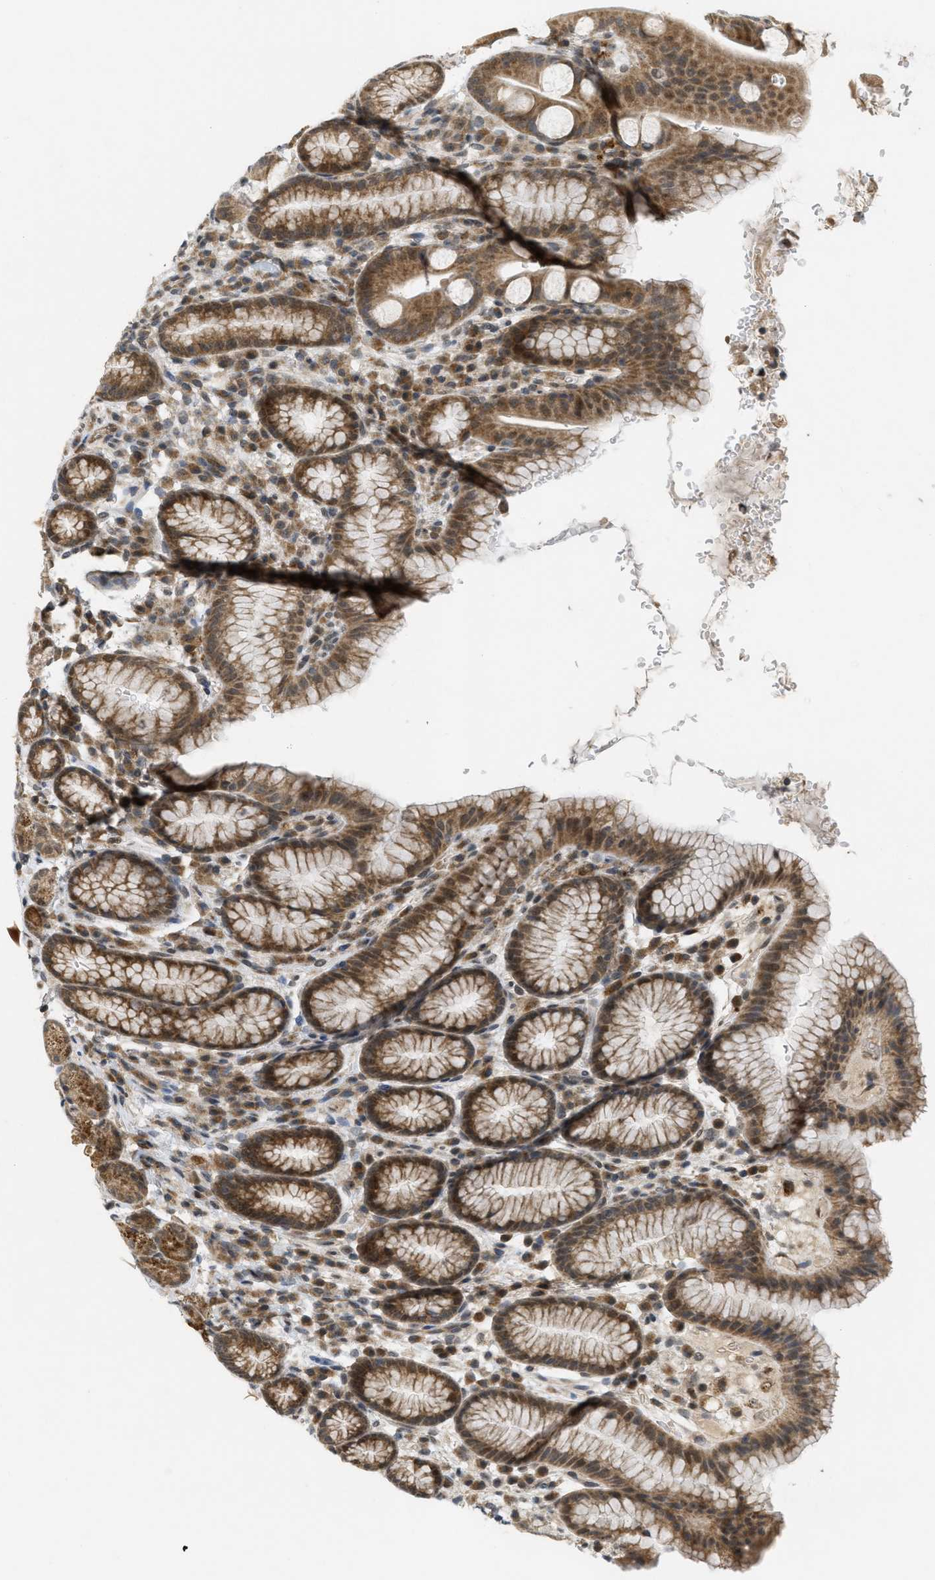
{"staining": {"intensity": "strong", "quantity": "25%-75%", "location": "cytoplasmic/membranous,nuclear"}, "tissue": "stomach", "cell_type": "Glandular cells", "image_type": "normal", "snomed": [{"axis": "morphology", "description": "Normal tissue, NOS"}, {"axis": "topography", "description": "Stomach, lower"}], "caption": "Protein staining reveals strong cytoplasmic/membranous,nuclear staining in about 25%-75% of glandular cells in normal stomach. Nuclei are stained in blue.", "gene": "PRKD1", "patient": {"sex": "male", "age": 52}}